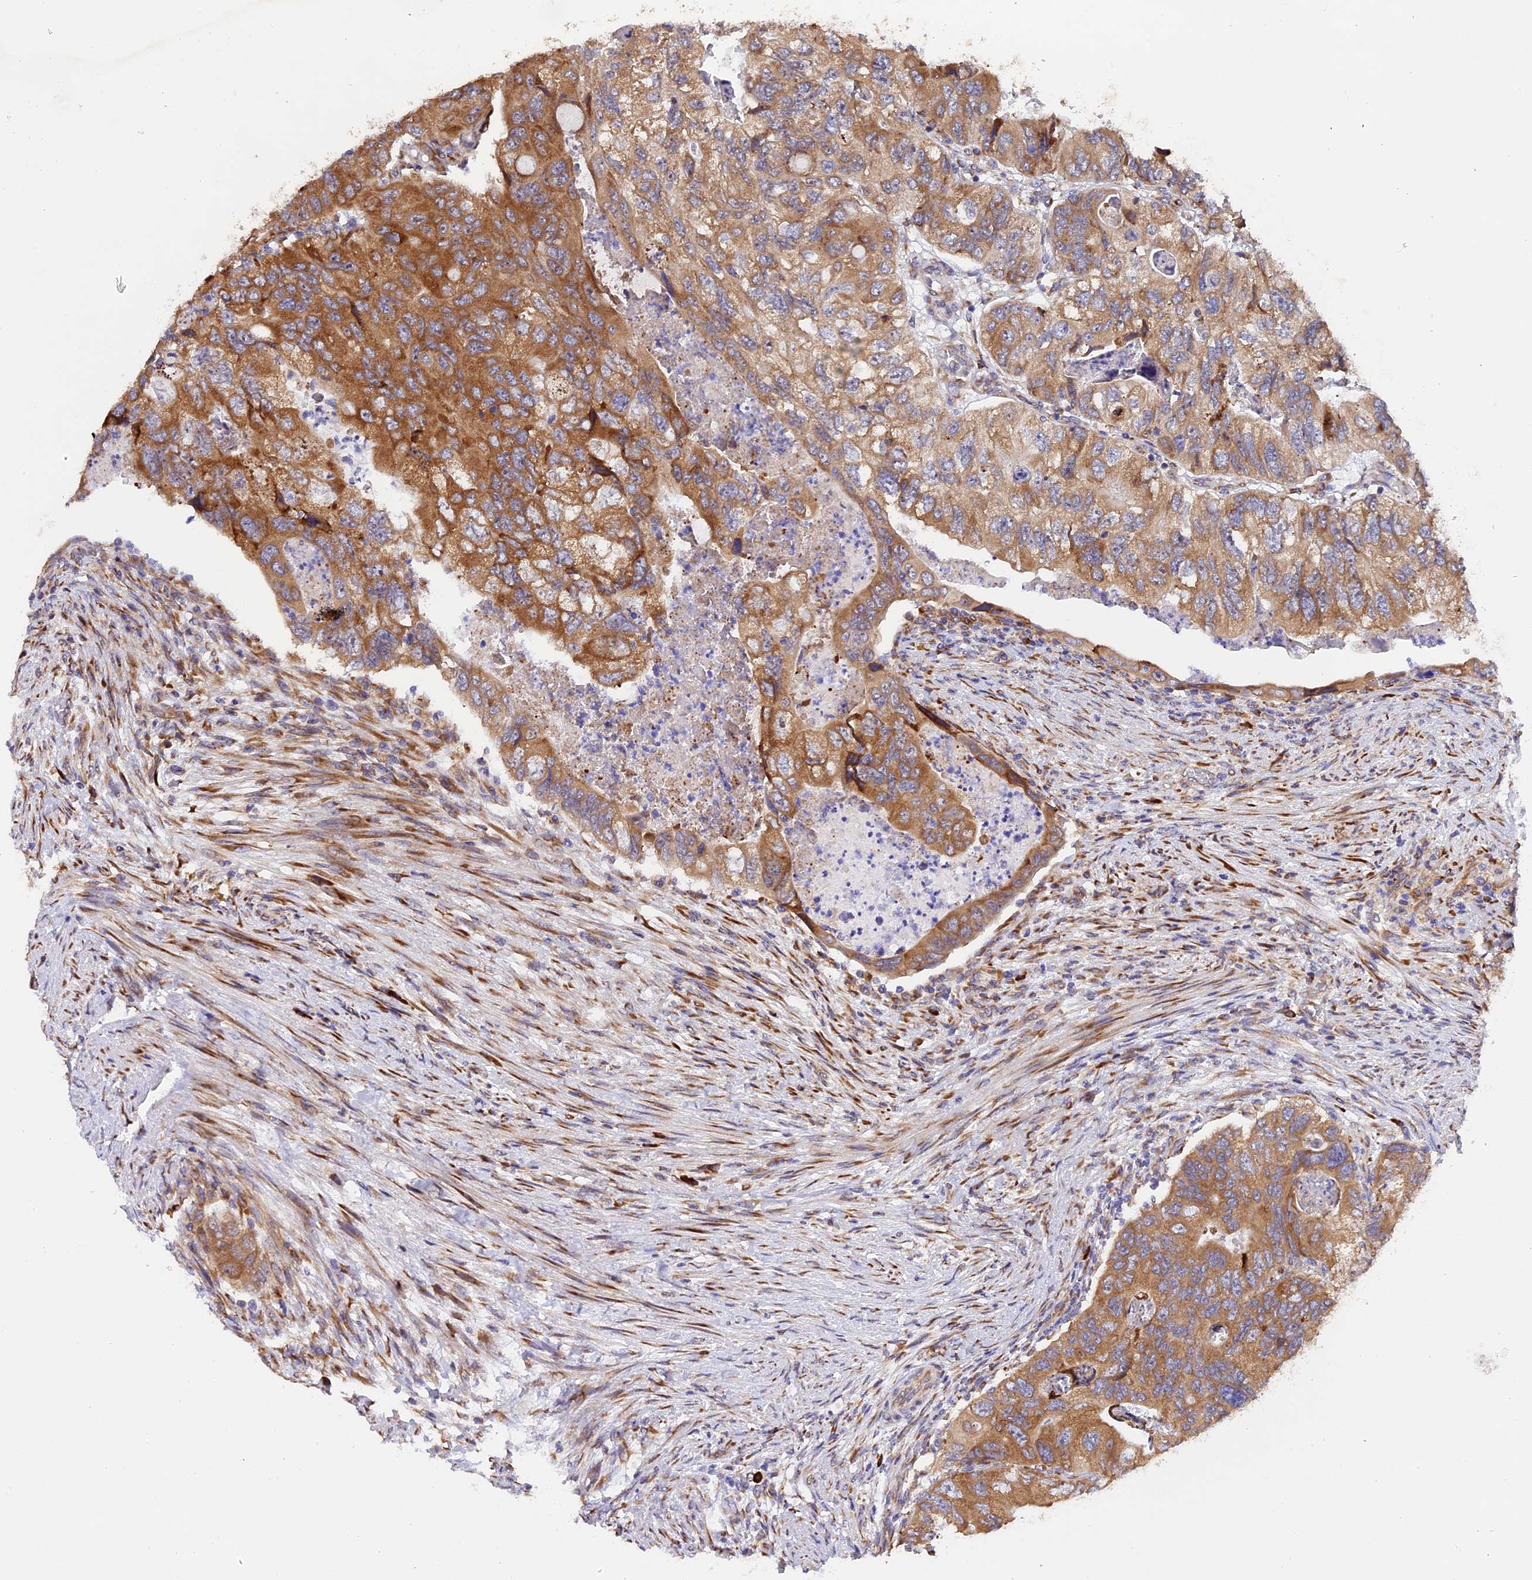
{"staining": {"intensity": "moderate", "quantity": ">75%", "location": "cytoplasmic/membranous"}, "tissue": "colorectal cancer", "cell_type": "Tumor cells", "image_type": "cancer", "snomed": [{"axis": "morphology", "description": "Adenocarcinoma, NOS"}, {"axis": "topography", "description": "Rectum"}], "caption": "This is a micrograph of immunohistochemistry staining of colorectal adenocarcinoma, which shows moderate expression in the cytoplasmic/membranous of tumor cells.", "gene": "GNPTAB", "patient": {"sex": "male", "age": 63}}